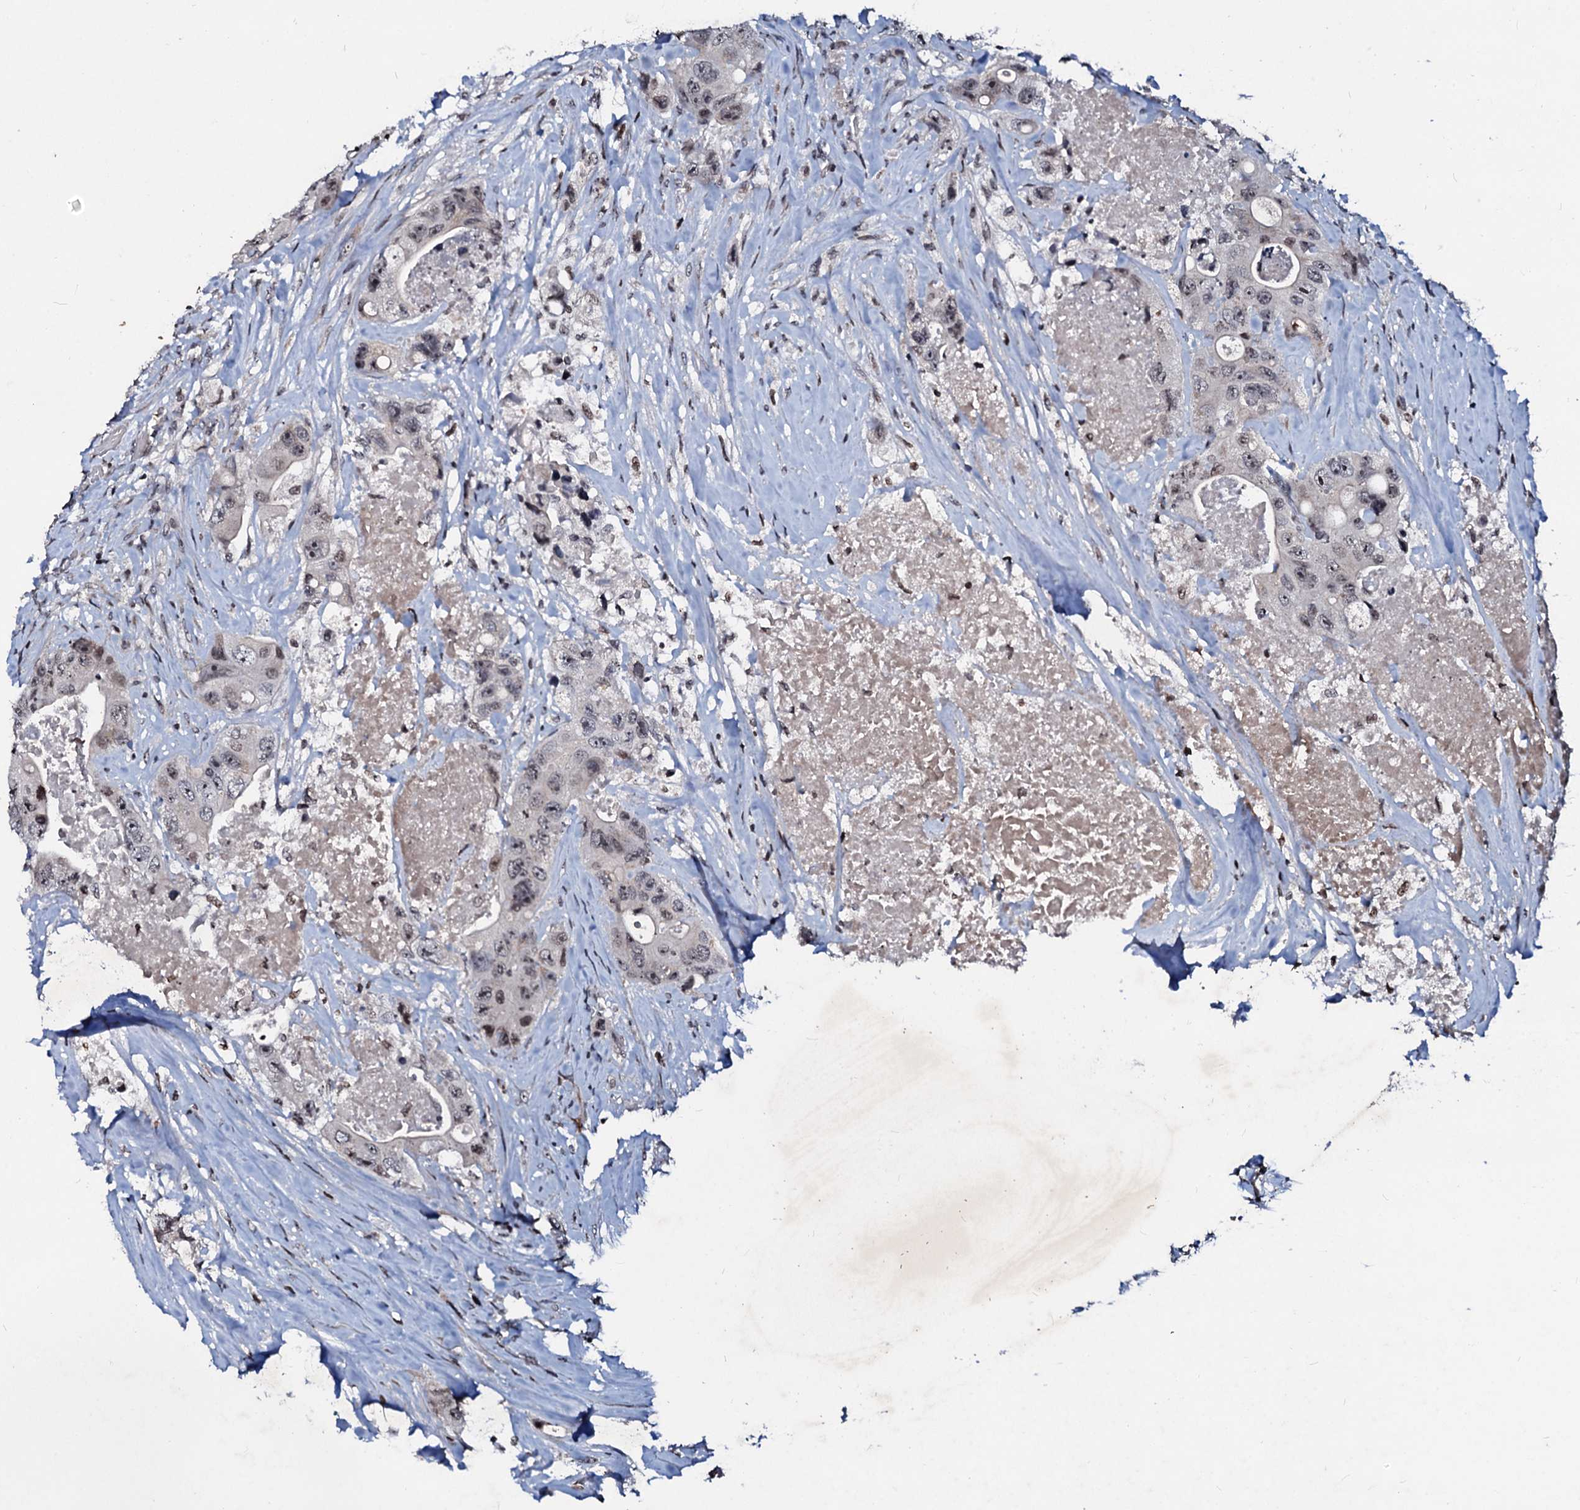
{"staining": {"intensity": "weak", "quantity": "25%-75%", "location": "nuclear"}, "tissue": "colorectal cancer", "cell_type": "Tumor cells", "image_type": "cancer", "snomed": [{"axis": "morphology", "description": "Adenocarcinoma, NOS"}, {"axis": "topography", "description": "Colon"}], "caption": "Immunohistochemical staining of human colorectal cancer (adenocarcinoma) exhibits low levels of weak nuclear expression in approximately 25%-75% of tumor cells.", "gene": "LSM11", "patient": {"sex": "female", "age": 46}}